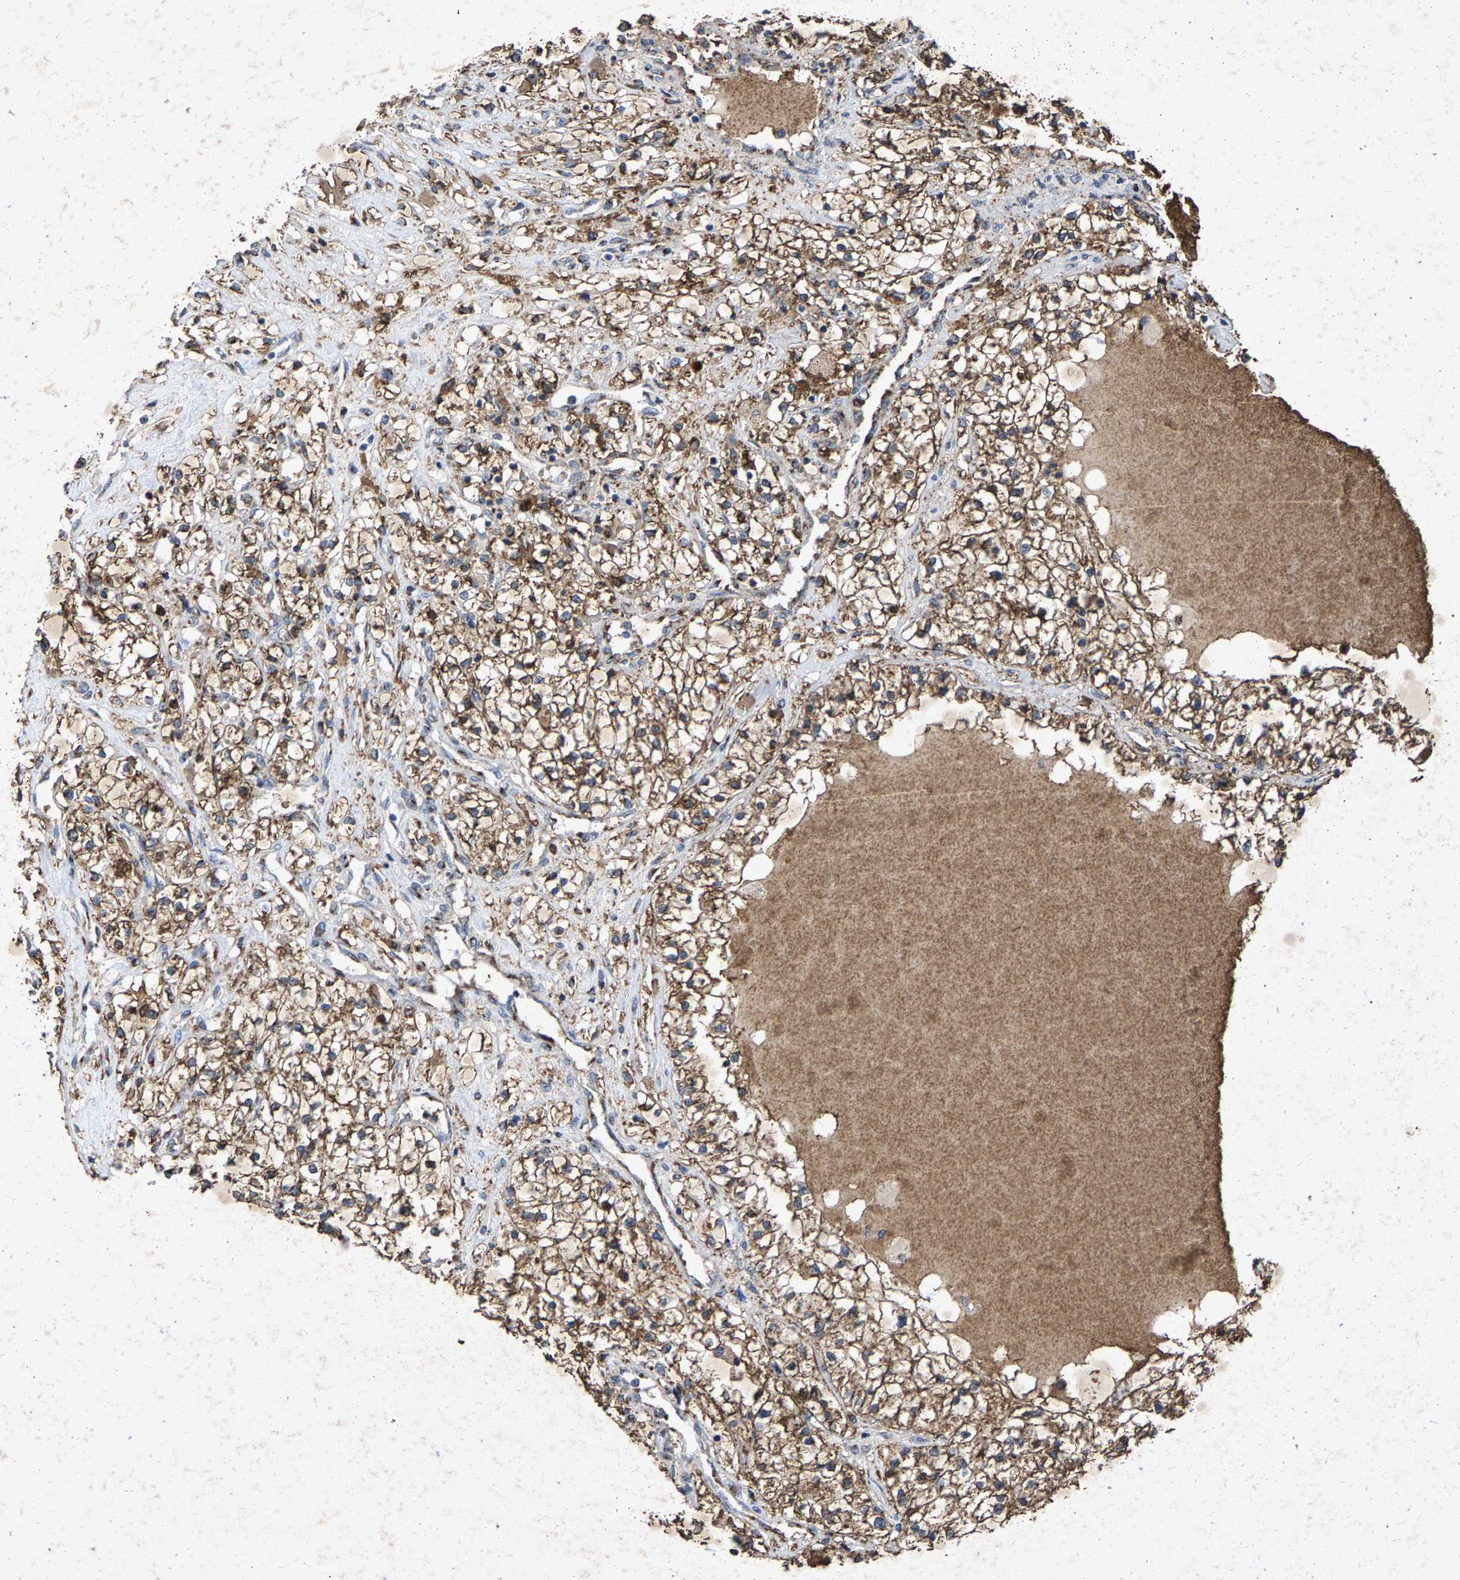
{"staining": {"intensity": "moderate", "quantity": ">75%", "location": "cytoplasmic/membranous"}, "tissue": "renal cancer", "cell_type": "Tumor cells", "image_type": "cancer", "snomed": [{"axis": "morphology", "description": "Adenocarcinoma, NOS"}, {"axis": "topography", "description": "Kidney"}], "caption": "Tumor cells demonstrate medium levels of moderate cytoplasmic/membranous positivity in approximately >75% of cells in human renal cancer.", "gene": "MAN2A1", "patient": {"sex": "male", "age": 68}}